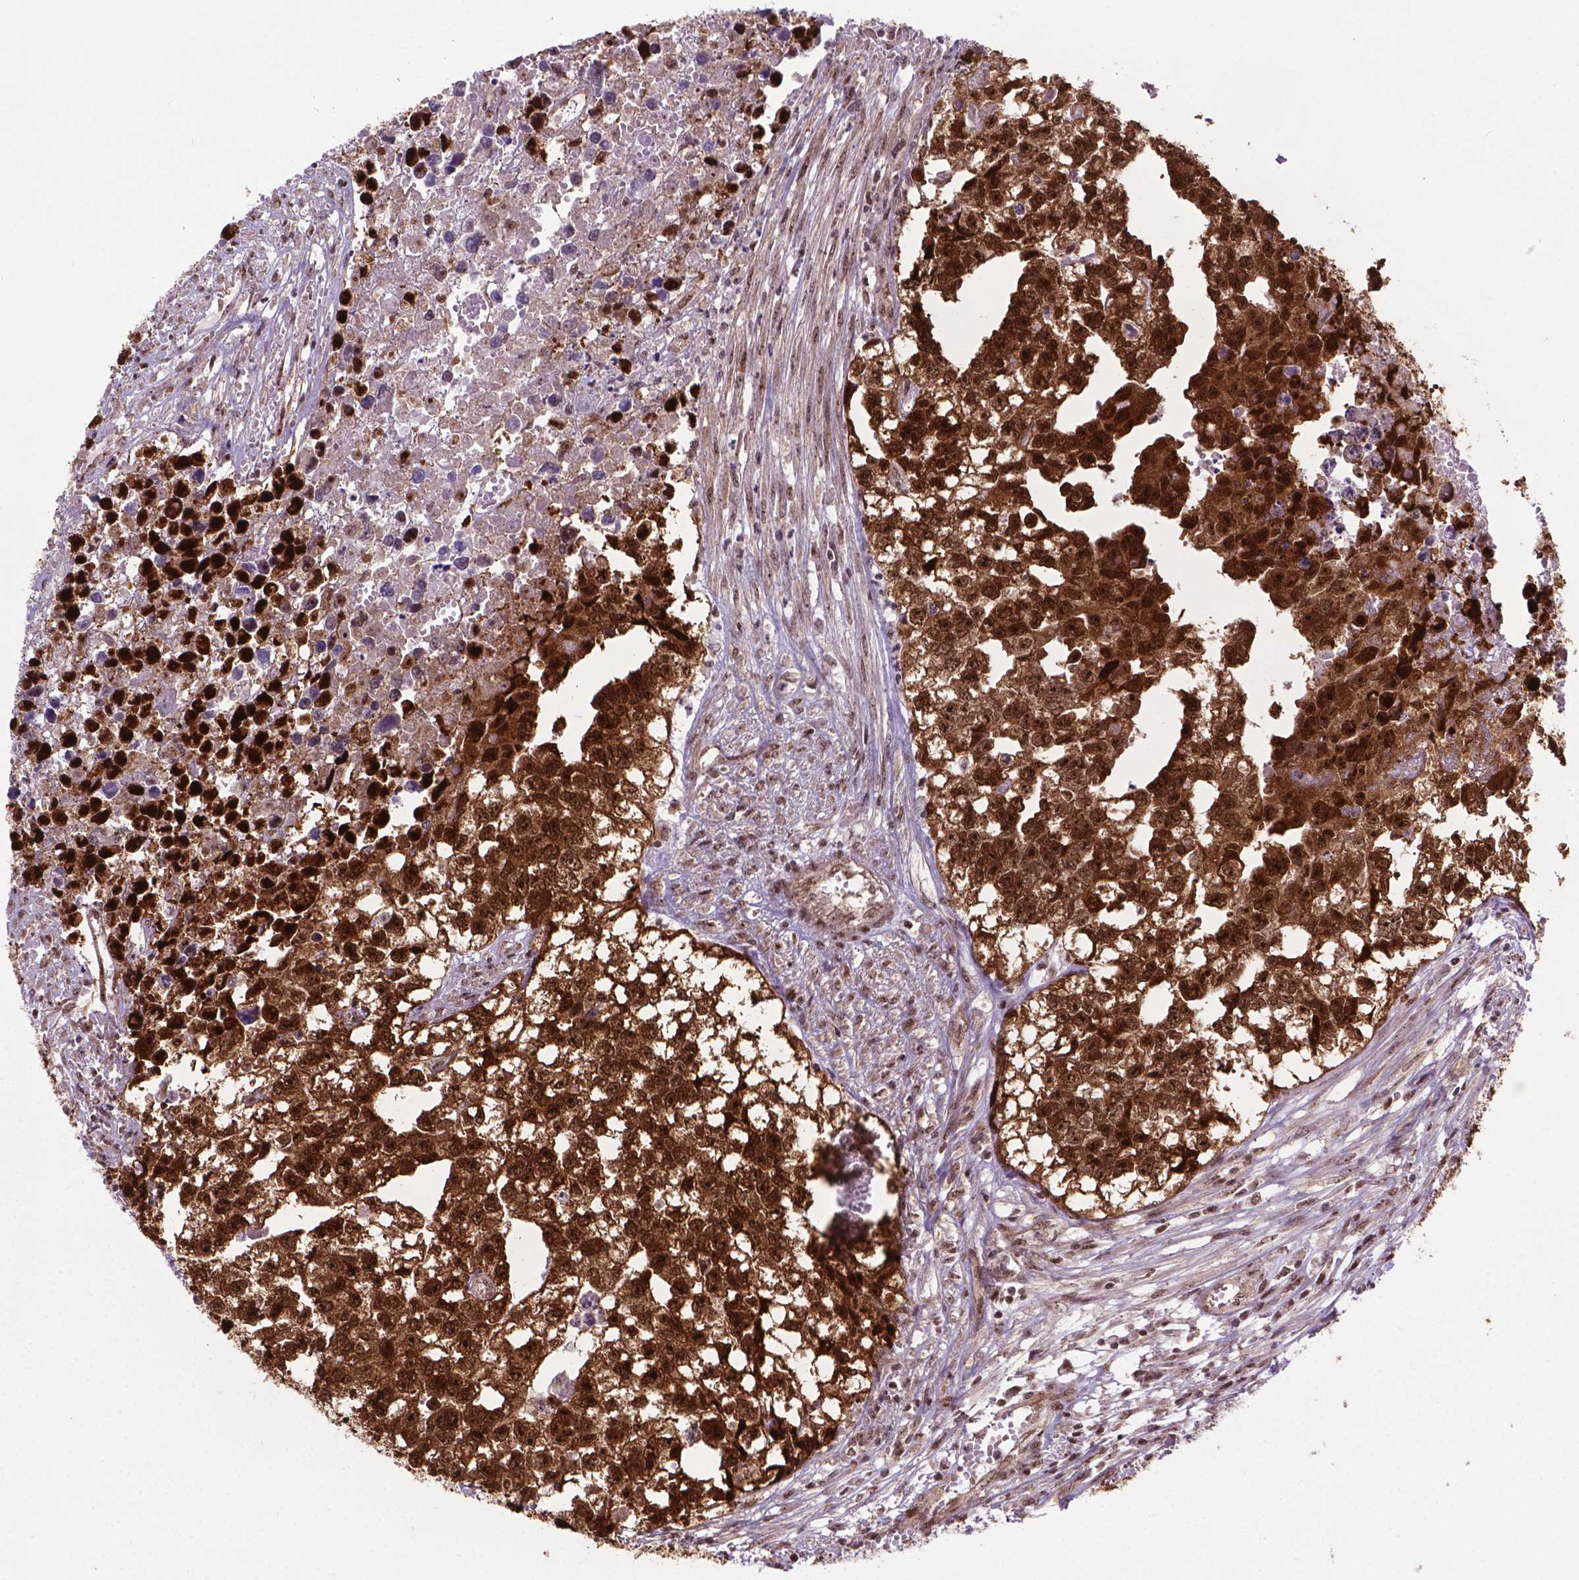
{"staining": {"intensity": "strong", "quantity": ">75%", "location": "cytoplasmic/membranous,nuclear"}, "tissue": "testis cancer", "cell_type": "Tumor cells", "image_type": "cancer", "snomed": [{"axis": "morphology", "description": "Carcinoma, Embryonal, NOS"}, {"axis": "morphology", "description": "Teratoma, malignant, NOS"}, {"axis": "topography", "description": "Testis"}], "caption": "Approximately >75% of tumor cells in testis cancer demonstrate strong cytoplasmic/membranous and nuclear protein positivity as visualized by brown immunohistochemical staining.", "gene": "CSNK2A1", "patient": {"sex": "male", "age": 44}}